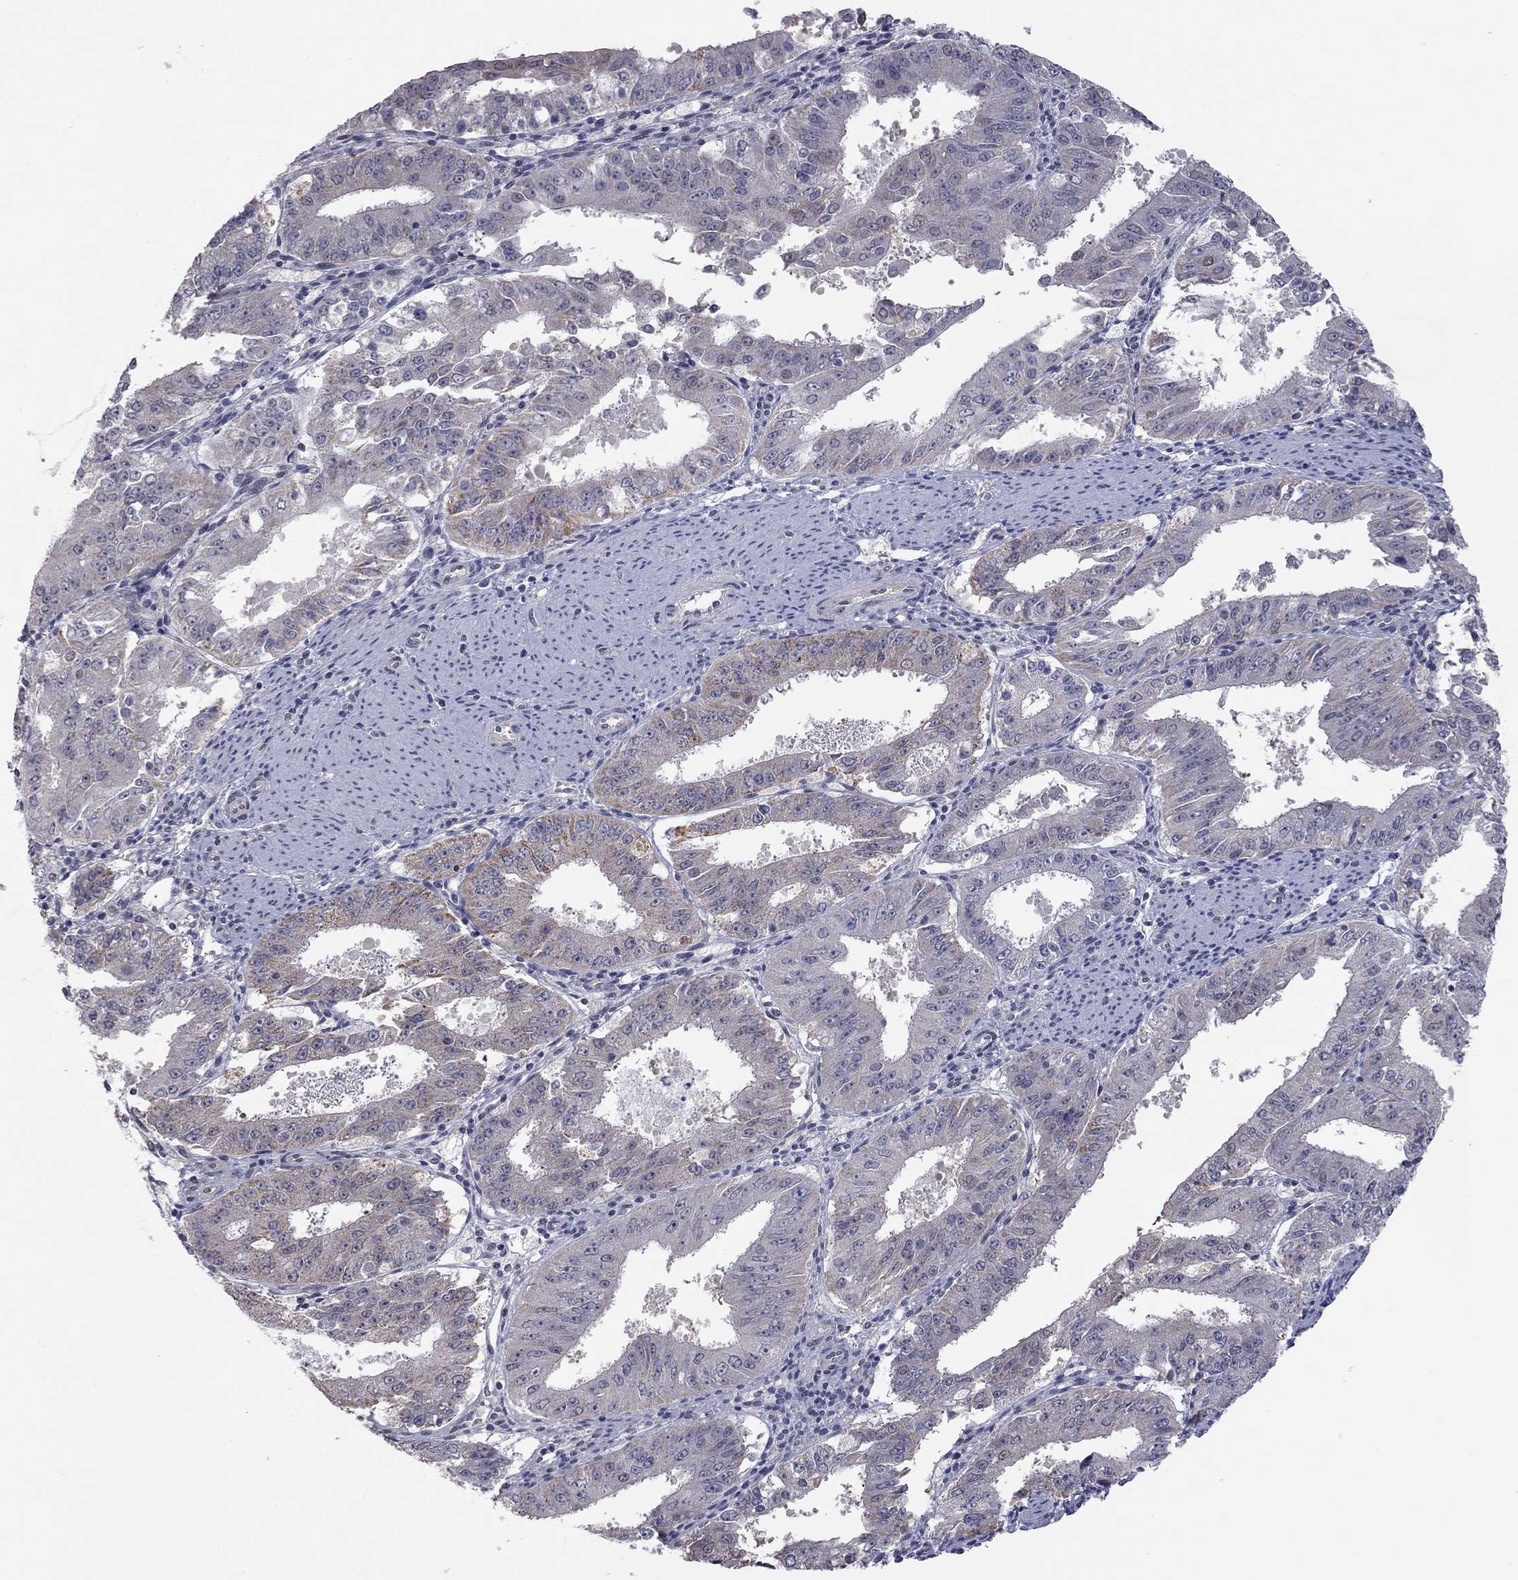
{"staining": {"intensity": "moderate", "quantity": "<25%", "location": "cytoplasmic/membranous"}, "tissue": "ovarian cancer", "cell_type": "Tumor cells", "image_type": "cancer", "snomed": [{"axis": "morphology", "description": "Carcinoma, endometroid"}, {"axis": "topography", "description": "Ovary"}], "caption": "Ovarian endometroid carcinoma stained for a protein (brown) shows moderate cytoplasmic/membranous positive staining in approximately <25% of tumor cells.", "gene": "MC3R", "patient": {"sex": "female", "age": 42}}